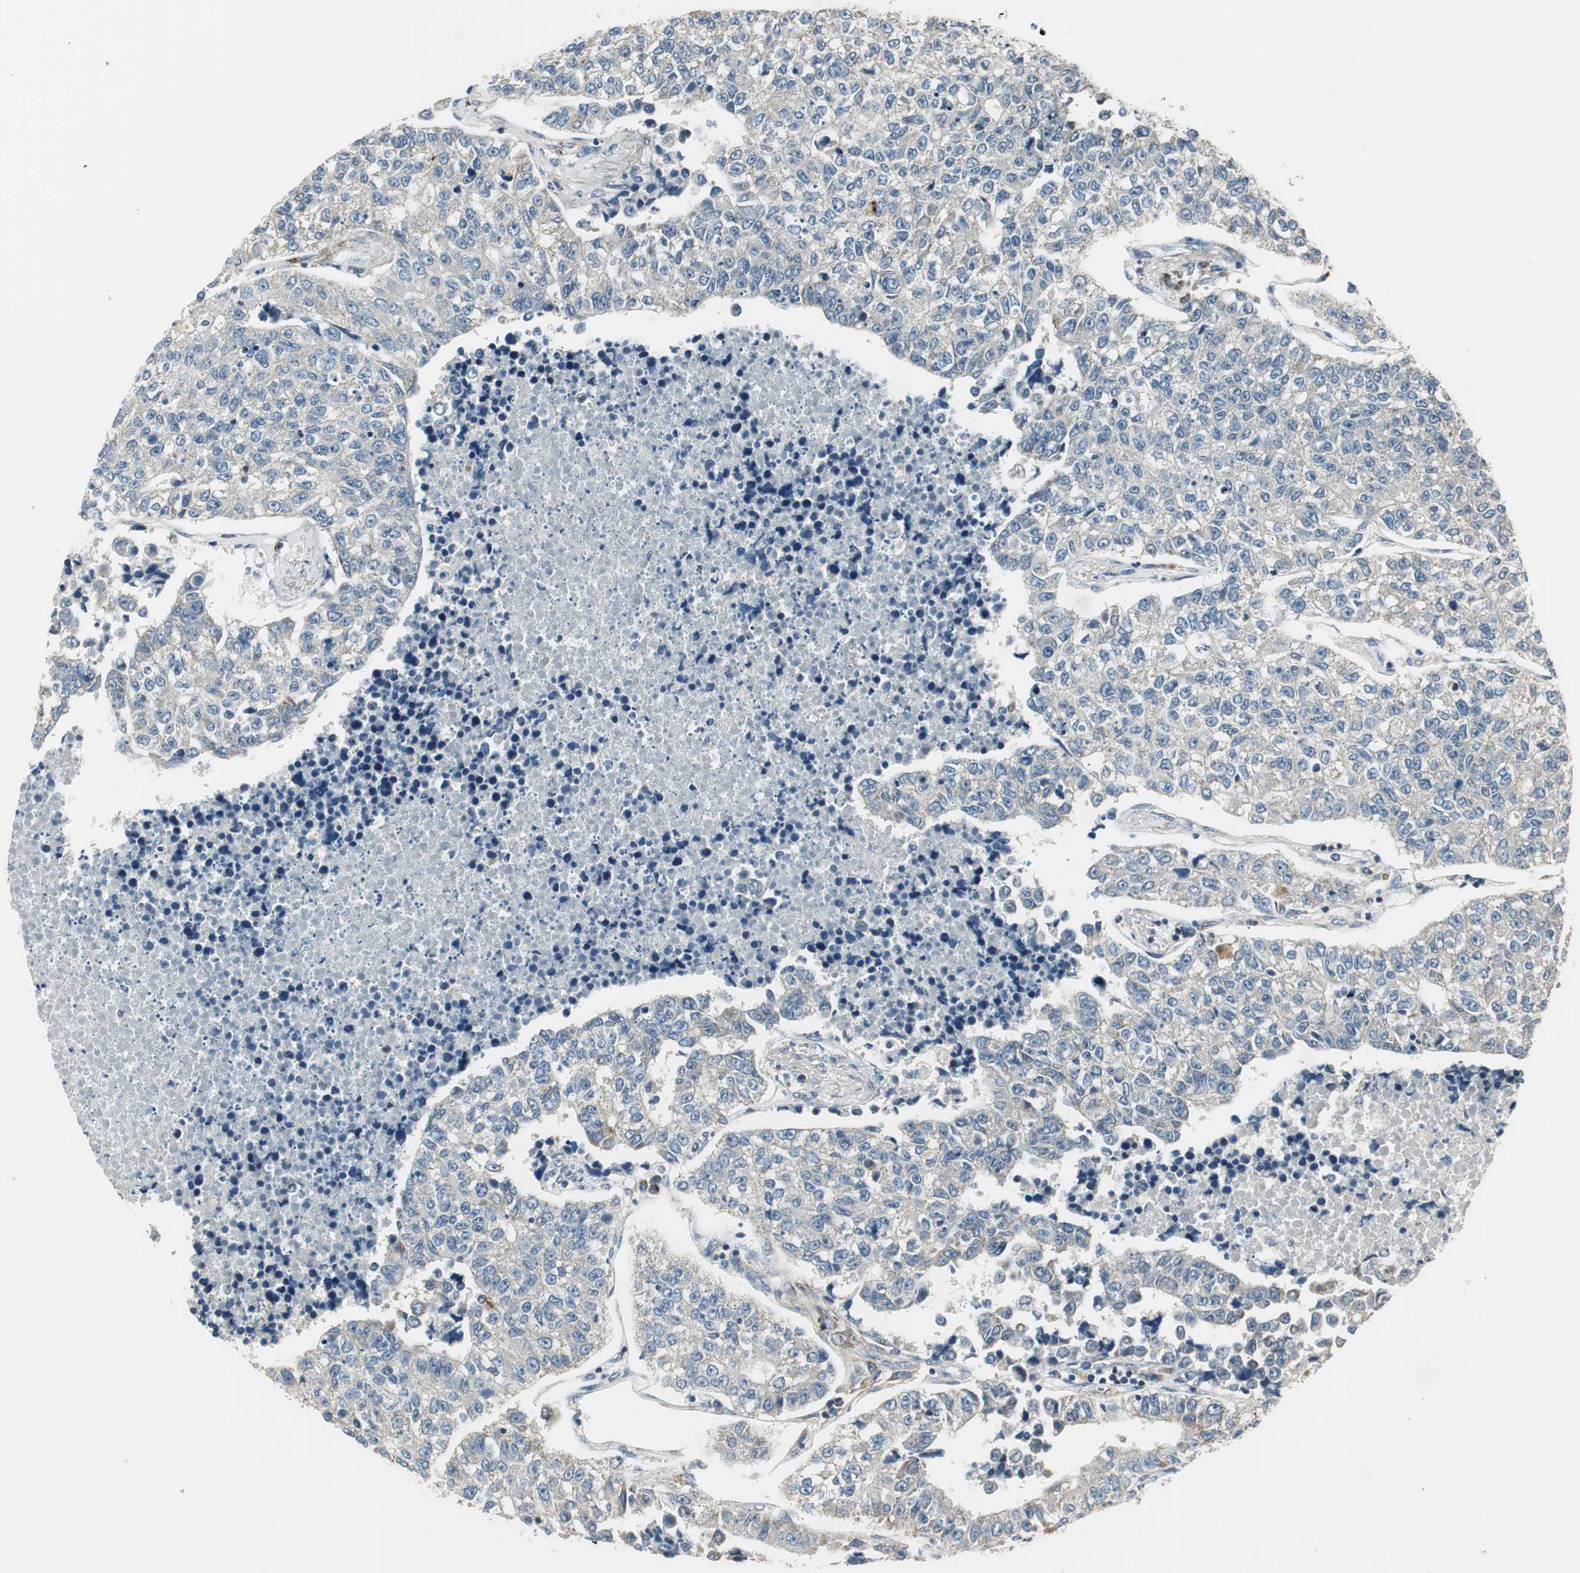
{"staining": {"intensity": "negative", "quantity": "none", "location": "none"}, "tissue": "lung cancer", "cell_type": "Tumor cells", "image_type": "cancer", "snomed": [{"axis": "morphology", "description": "Adenocarcinoma, NOS"}, {"axis": "topography", "description": "Lung"}], "caption": "A photomicrograph of human lung adenocarcinoma is negative for staining in tumor cells. (DAB IHC with hematoxylin counter stain).", "gene": "MSTO1", "patient": {"sex": "male", "age": 49}}